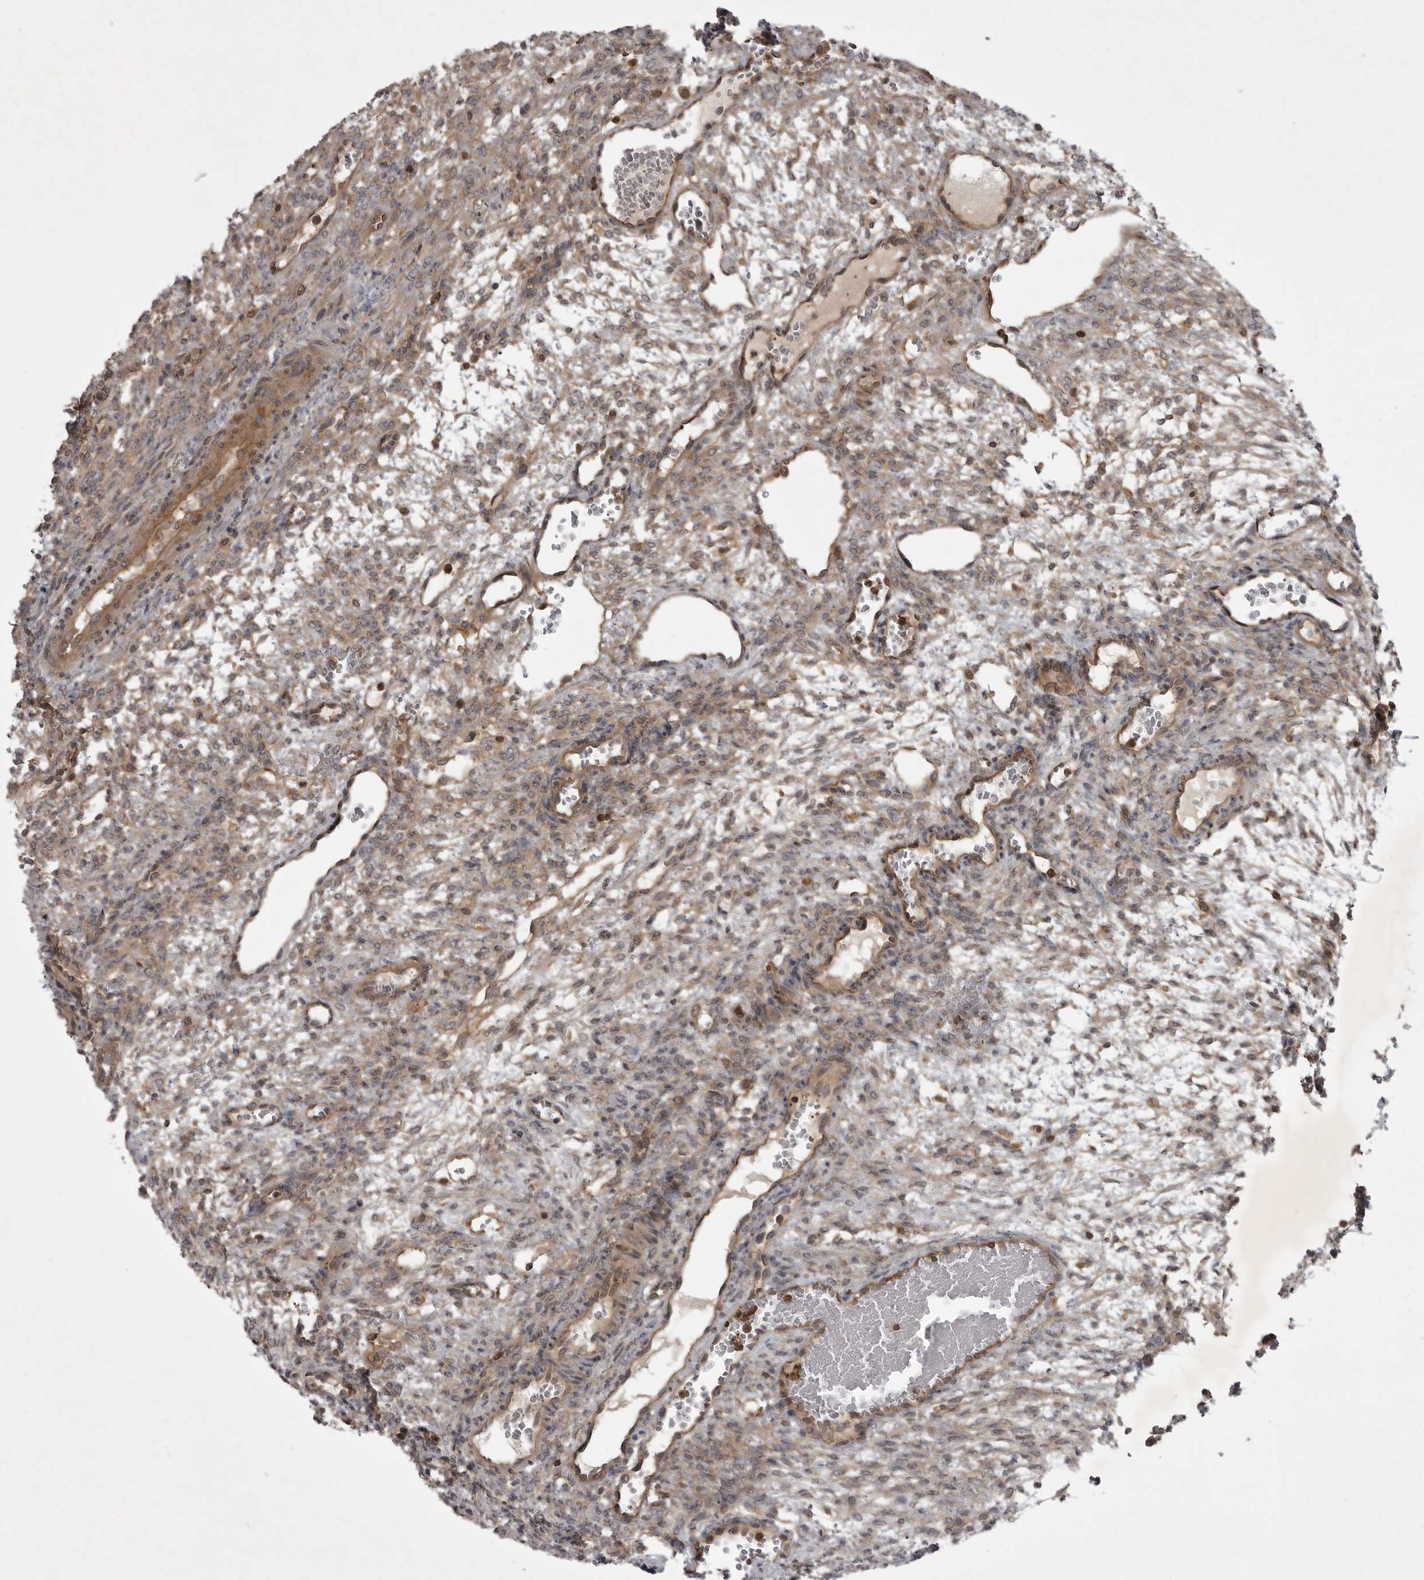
{"staining": {"intensity": "weak", "quantity": "25%-75%", "location": "cytoplasmic/membranous"}, "tissue": "ovary", "cell_type": "Ovarian stroma cells", "image_type": "normal", "snomed": [{"axis": "morphology", "description": "Normal tissue, NOS"}, {"axis": "topography", "description": "Ovary"}], "caption": "This micrograph reveals unremarkable ovary stained with IHC to label a protein in brown. The cytoplasmic/membranous of ovarian stroma cells show weak positivity for the protein. Nuclei are counter-stained blue.", "gene": "STK24", "patient": {"sex": "female", "age": 34}}